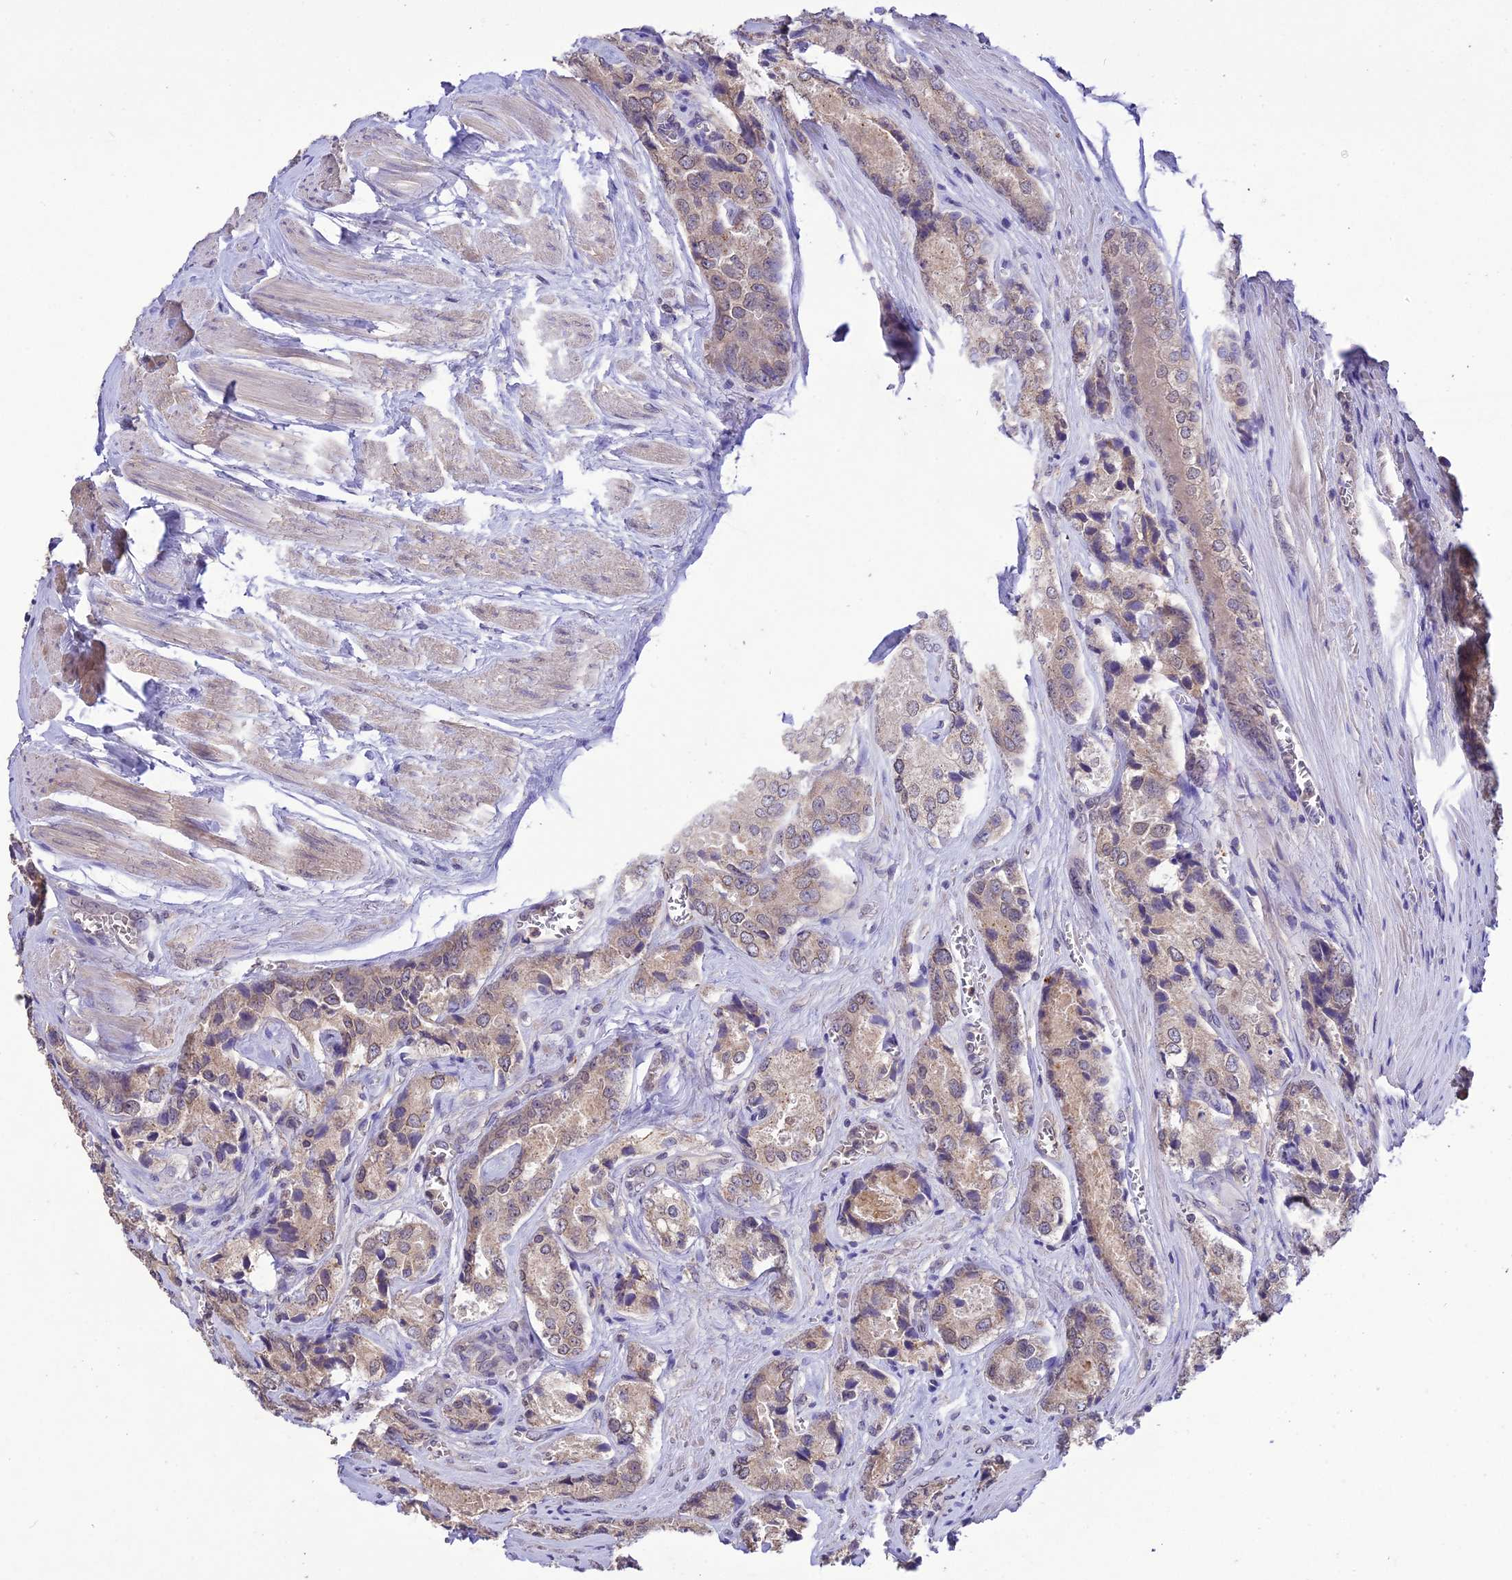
{"staining": {"intensity": "moderate", "quantity": ">75%", "location": "cytoplasmic/membranous"}, "tissue": "prostate cancer", "cell_type": "Tumor cells", "image_type": "cancer", "snomed": [{"axis": "morphology", "description": "Adenocarcinoma, Low grade"}, {"axis": "topography", "description": "Prostate"}], "caption": "Moderate cytoplasmic/membranous expression for a protein is seen in about >75% of tumor cells of prostate low-grade adenocarcinoma using IHC.", "gene": "PGK1", "patient": {"sex": "male", "age": 68}}